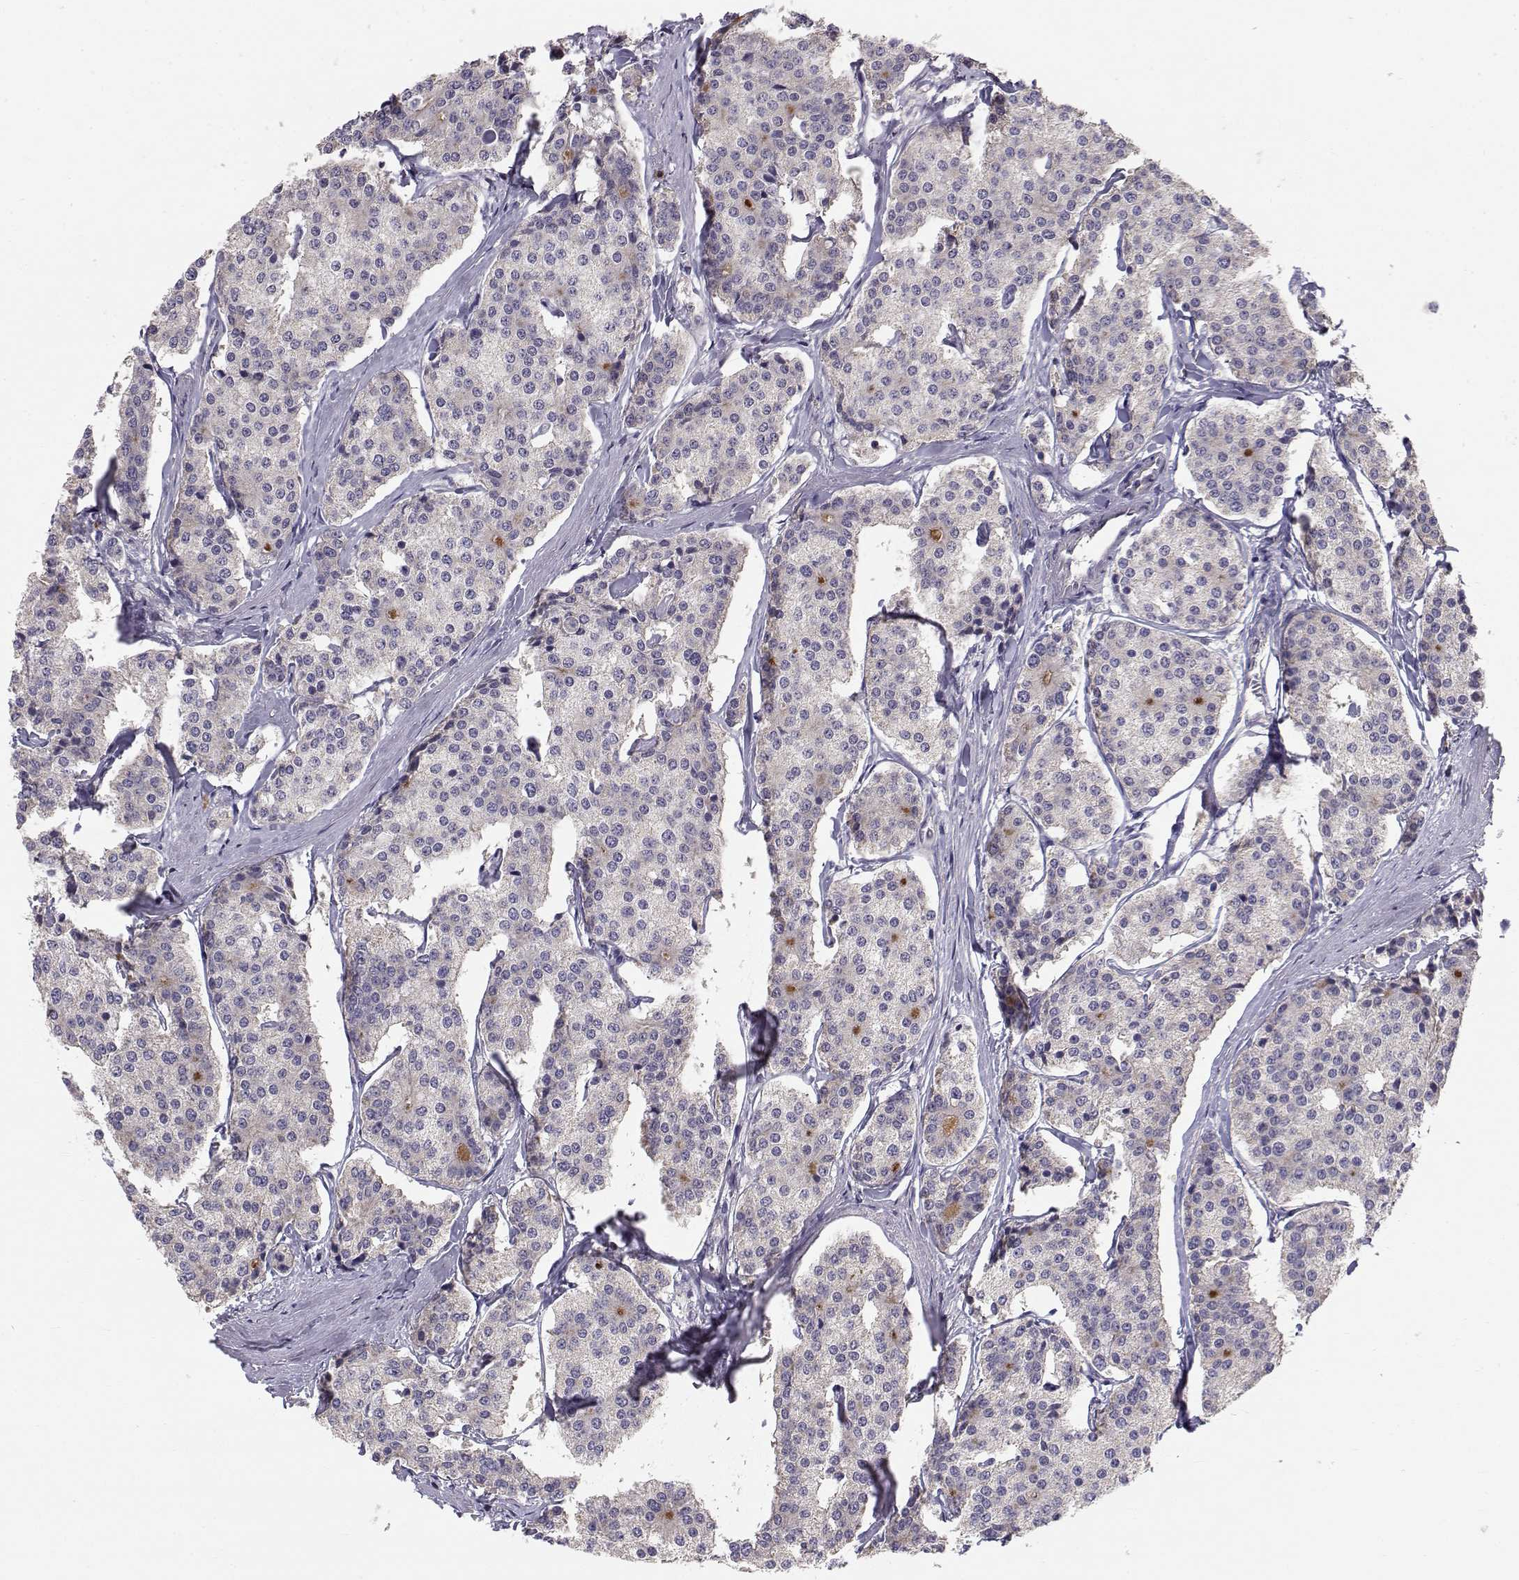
{"staining": {"intensity": "negative", "quantity": "none", "location": "none"}, "tissue": "carcinoid", "cell_type": "Tumor cells", "image_type": "cancer", "snomed": [{"axis": "morphology", "description": "Carcinoid, malignant, NOS"}, {"axis": "topography", "description": "Small intestine"}], "caption": "Immunohistochemistry micrograph of neoplastic tissue: carcinoid stained with DAB reveals no significant protein staining in tumor cells. Nuclei are stained in blue.", "gene": "PEX5L", "patient": {"sex": "female", "age": 65}}